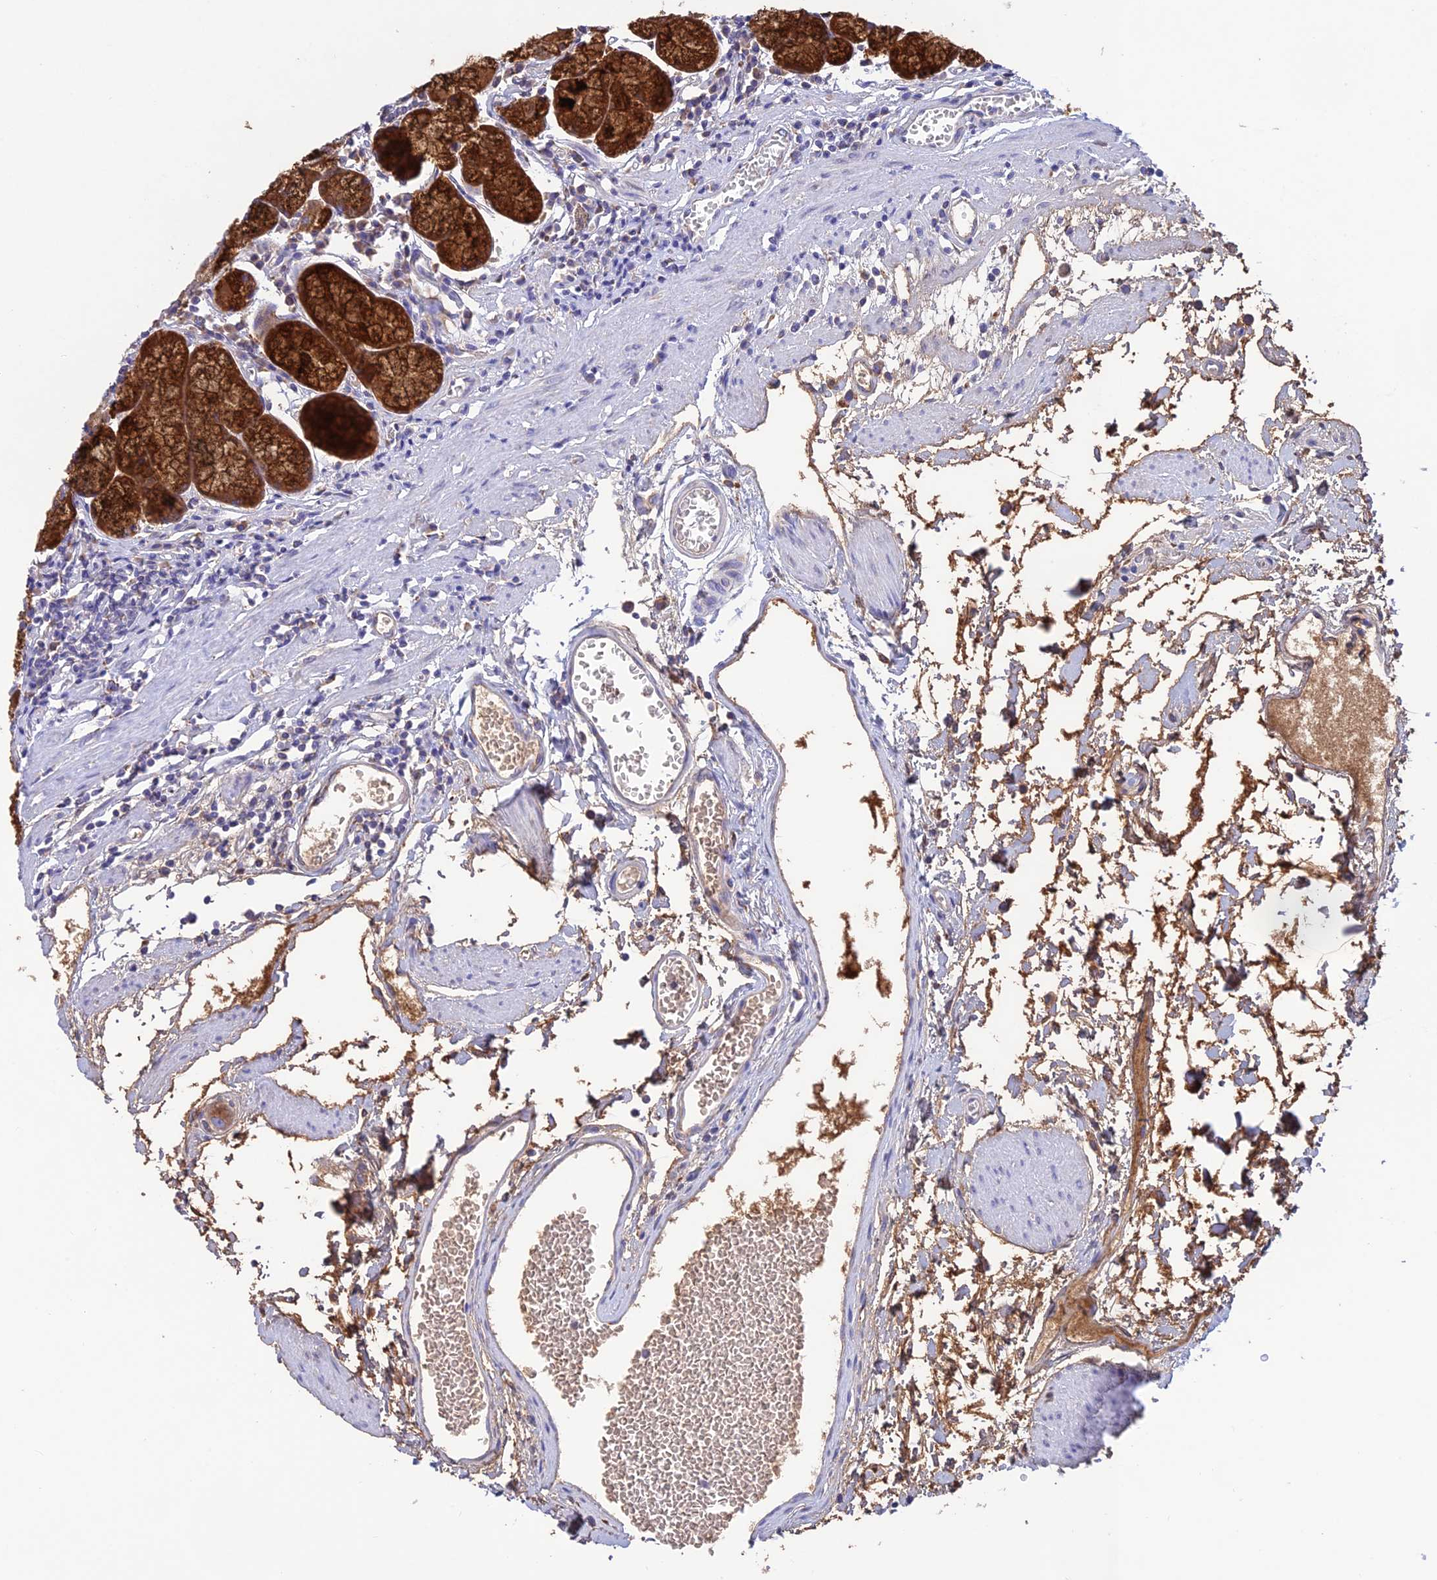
{"staining": {"intensity": "strong", "quantity": "25%-75%", "location": "cytoplasmic/membranous"}, "tissue": "stomach", "cell_type": "Glandular cells", "image_type": "normal", "snomed": [{"axis": "morphology", "description": "Normal tissue, NOS"}, {"axis": "topography", "description": "Stomach"}], "caption": "IHC of normal human stomach shows high levels of strong cytoplasmic/membranous staining in about 25%-75% of glandular cells. The staining is performed using DAB brown chromogen to label protein expression. The nuclei are counter-stained blue using hematoxylin.", "gene": "ENSG00000255439", "patient": {"sex": "male", "age": 55}}